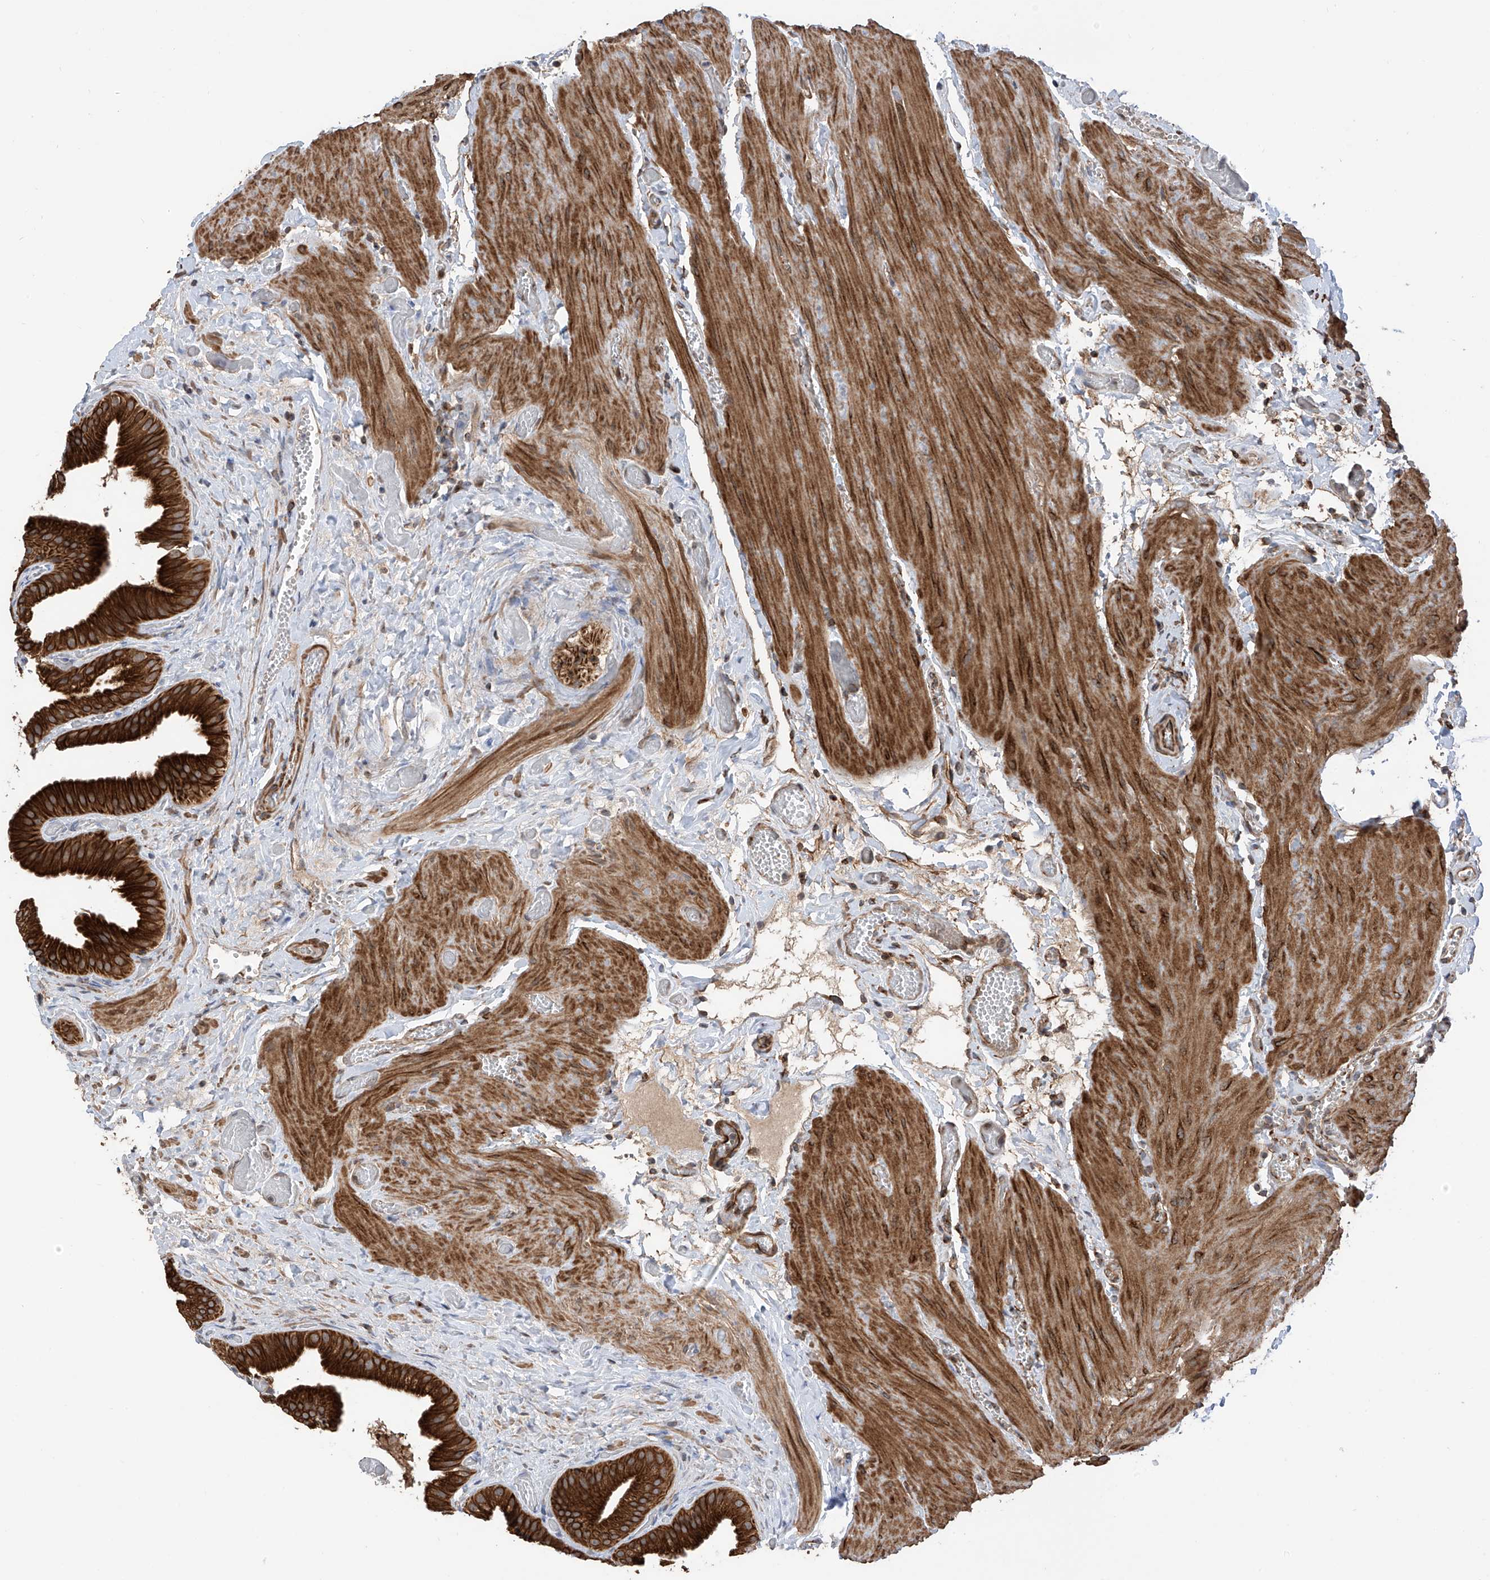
{"staining": {"intensity": "strong", "quantity": ">75%", "location": "cytoplasmic/membranous"}, "tissue": "gallbladder", "cell_type": "Glandular cells", "image_type": "normal", "snomed": [{"axis": "morphology", "description": "Normal tissue, NOS"}, {"axis": "topography", "description": "Gallbladder"}], "caption": "Glandular cells demonstrate high levels of strong cytoplasmic/membranous staining in approximately >75% of cells in benign human gallbladder. (Brightfield microscopy of DAB IHC at high magnification).", "gene": "RPAIN", "patient": {"sex": "female", "age": 64}}